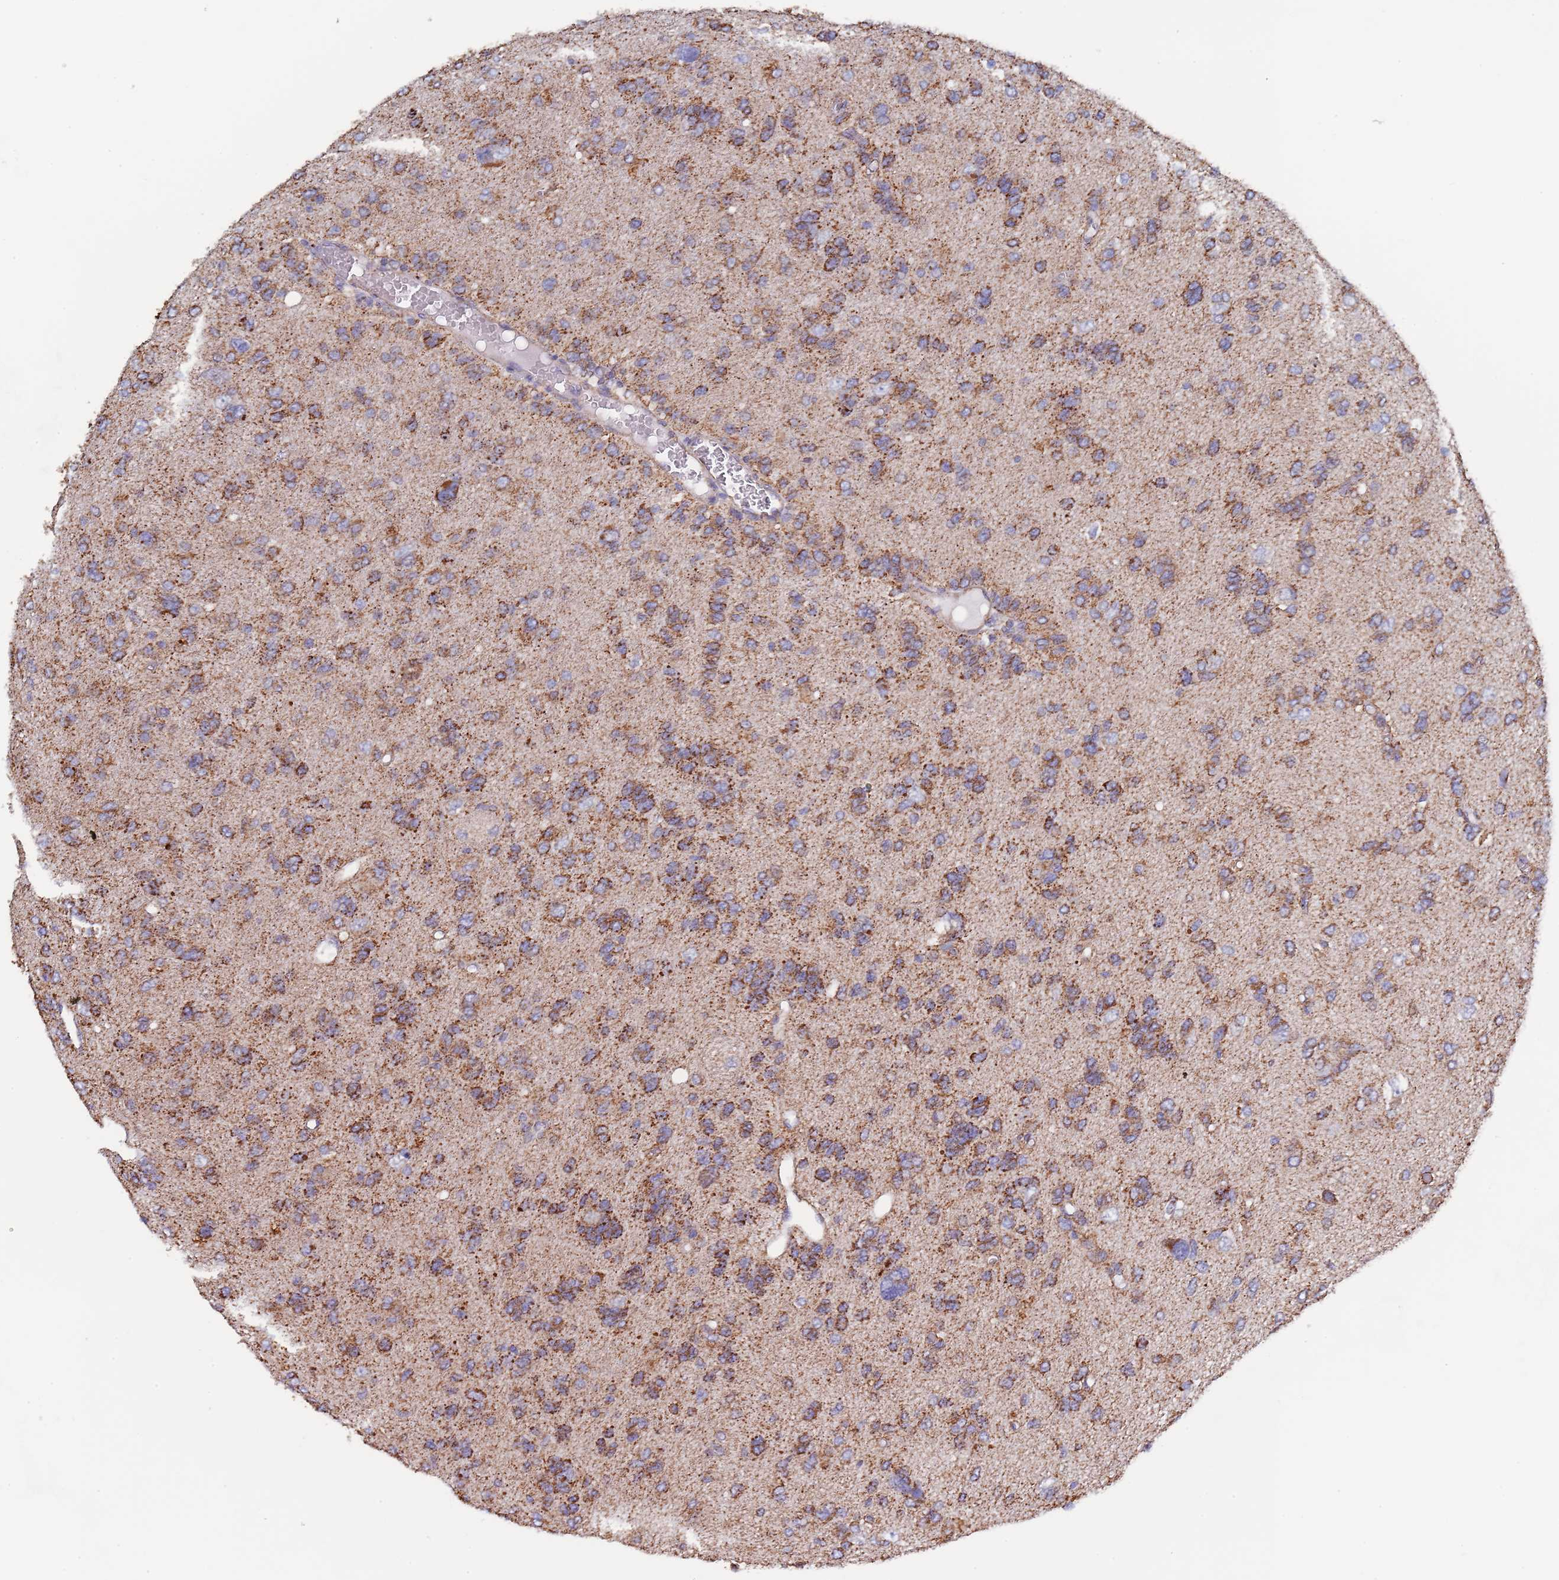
{"staining": {"intensity": "moderate", "quantity": ">75%", "location": "cytoplasmic/membranous"}, "tissue": "glioma", "cell_type": "Tumor cells", "image_type": "cancer", "snomed": [{"axis": "morphology", "description": "Glioma, malignant, High grade"}, {"axis": "topography", "description": "Brain"}], "caption": "Moderate cytoplasmic/membranous expression is appreciated in approximately >75% of tumor cells in malignant glioma (high-grade).", "gene": "PGP", "patient": {"sex": "female", "age": 59}}